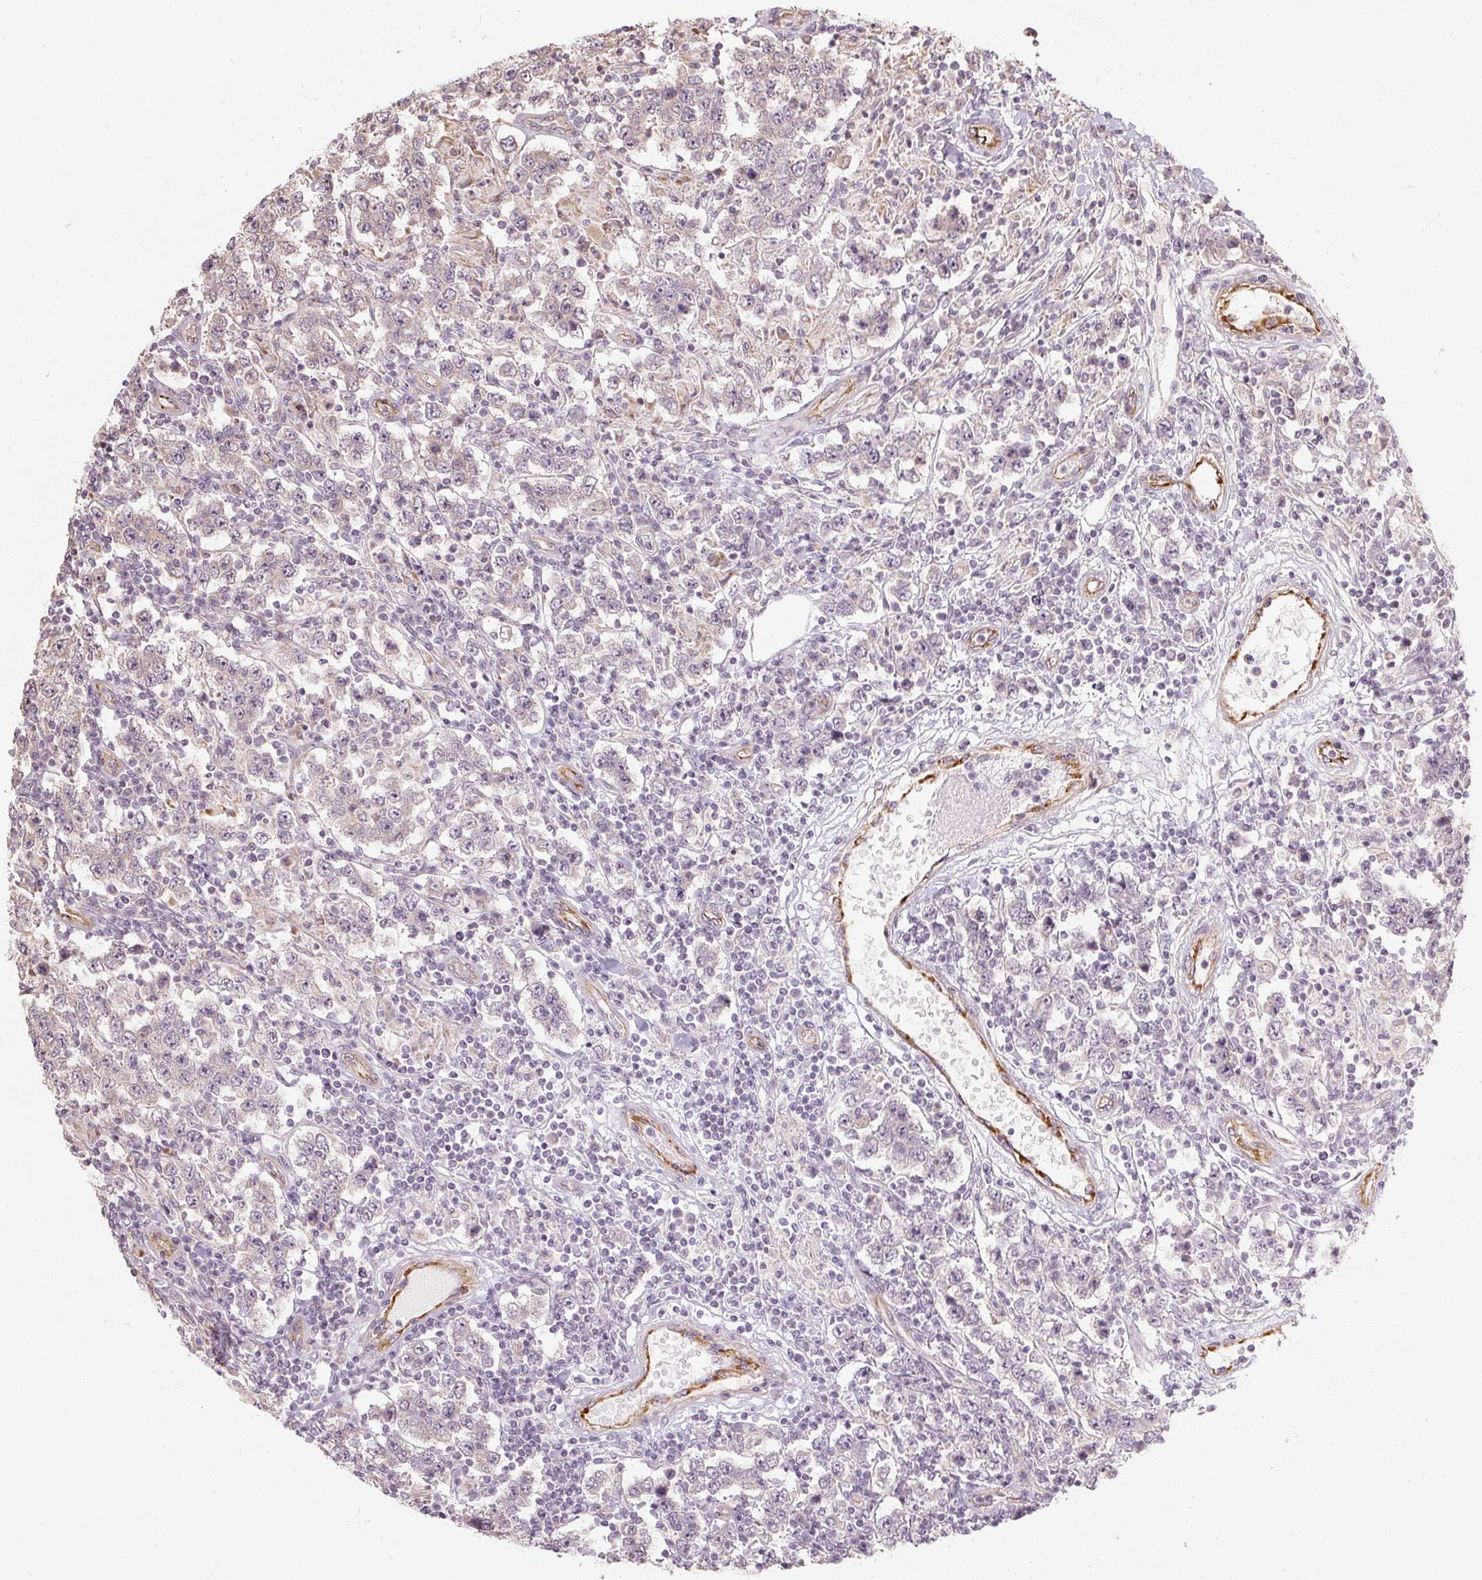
{"staining": {"intensity": "negative", "quantity": "none", "location": "none"}, "tissue": "testis cancer", "cell_type": "Tumor cells", "image_type": "cancer", "snomed": [{"axis": "morphology", "description": "Normal tissue, NOS"}, {"axis": "morphology", "description": "Urothelial carcinoma, High grade"}, {"axis": "morphology", "description": "Seminoma, NOS"}, {"axis": "morphology", "description": "Carcinoma, Embryonal, NOS"}, {"axis": "topography", "description": "Urinary bladder"}, {"axis": "topography", "description": "Testis"}], "caption": "High magnification brightfield microscopy of testis cancer stained with DAB (3,3'-diaminobenzidine) (brown) and counterstained with hematoxylin (blue): tumor cells show no significant expression.", "gene": "RB1CC1", "patient": {"sex": "male", "age": 41}}